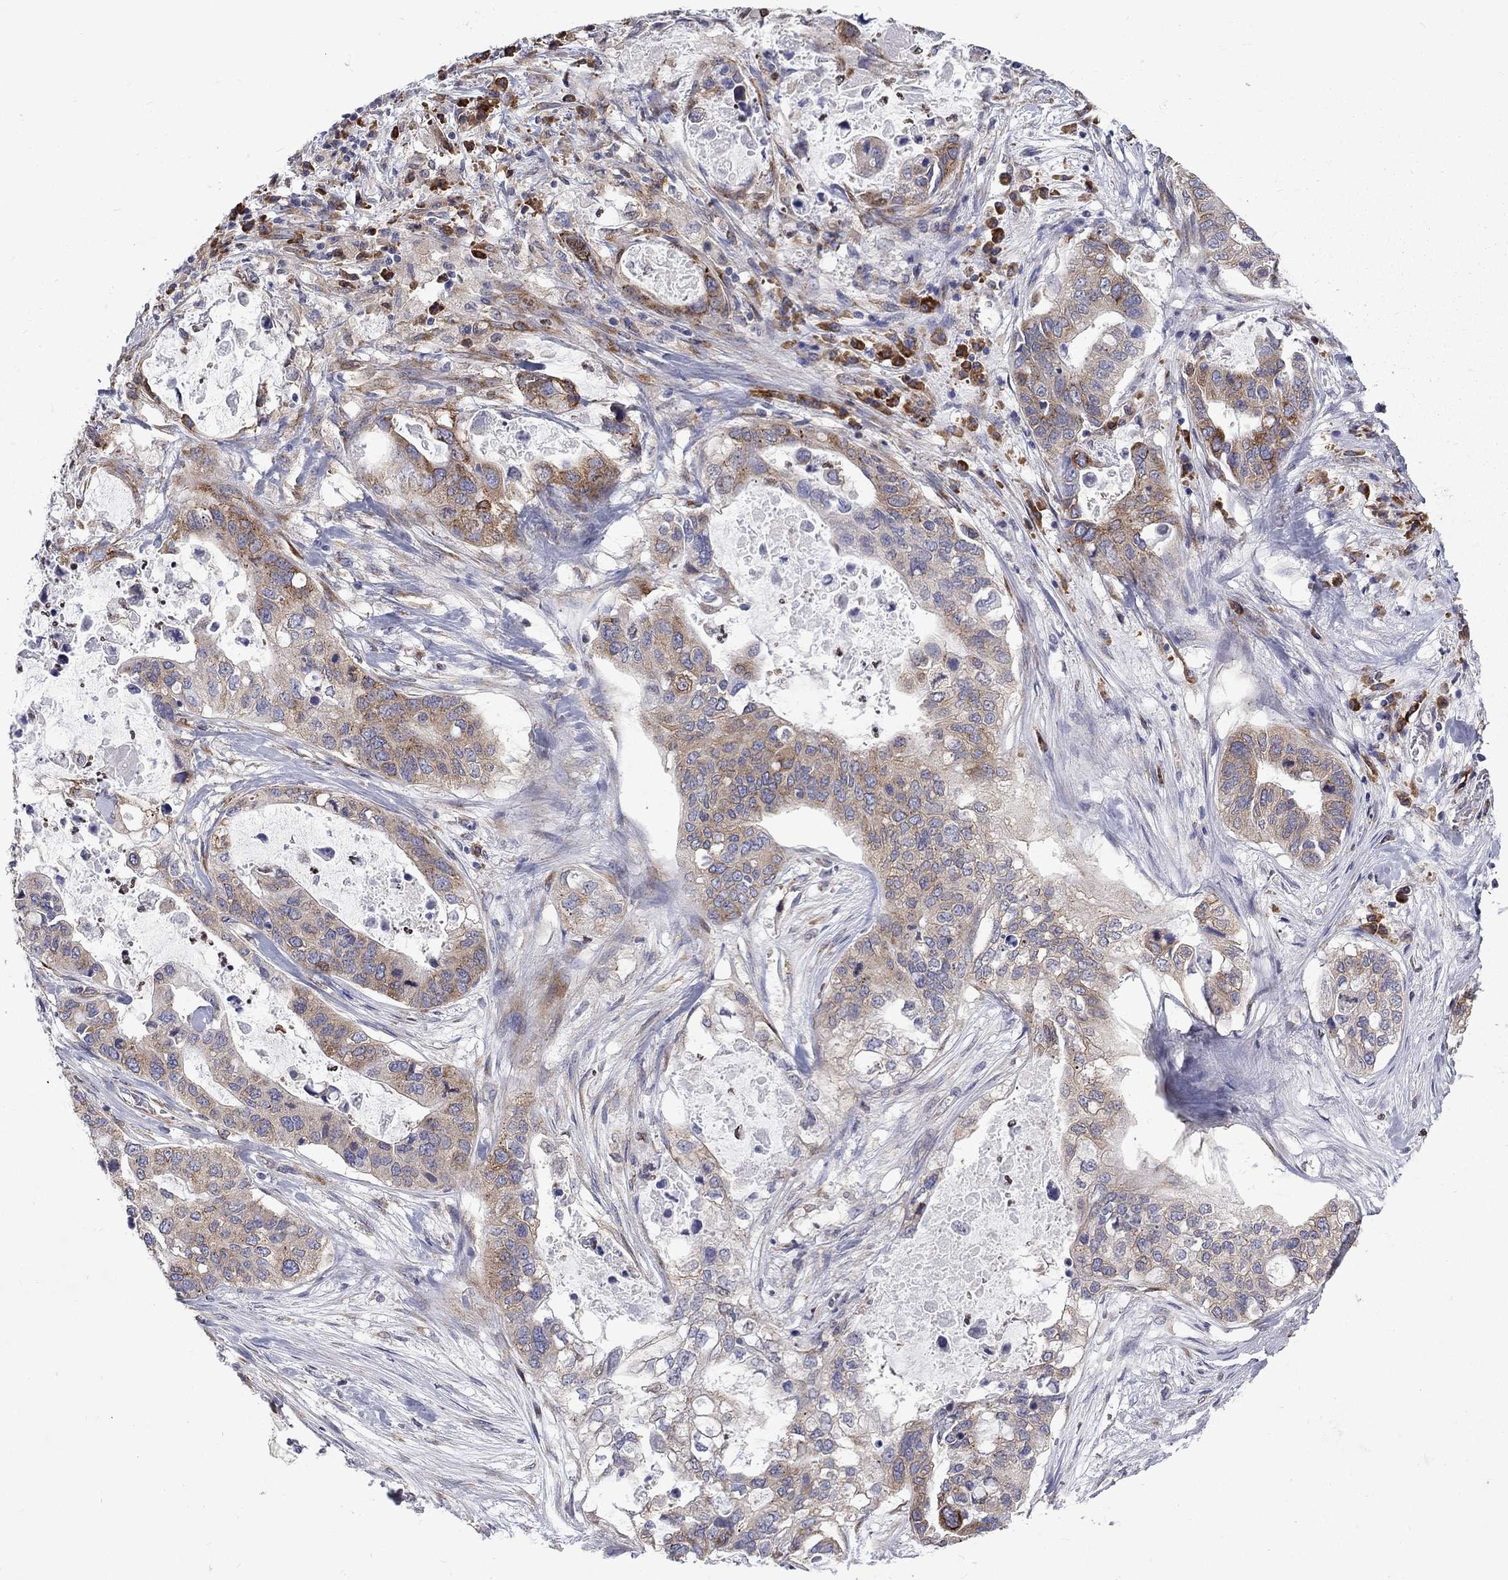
{"staining": {"intensity": "moderate", "quantity": ">75%", "location": "cytoplasmic/membranous"}, "tissue": "stomach cancer", "cell_type": "Tumor cells", "image_type": "cancer", "snomed": [{"axis": "morphology", "description": "Adenocarcinoma, NOS"}, {"axis": "topography", "description": "Stomach"}], "caption": "A medium amount of moderate cytoplasmic/membranous positivity is appreciated in about >75% of tumor cells in adenocarcinoma (stomach) tissue.", "gene": "PABPC4", "patient": {"sex": "male", "age": 54}}